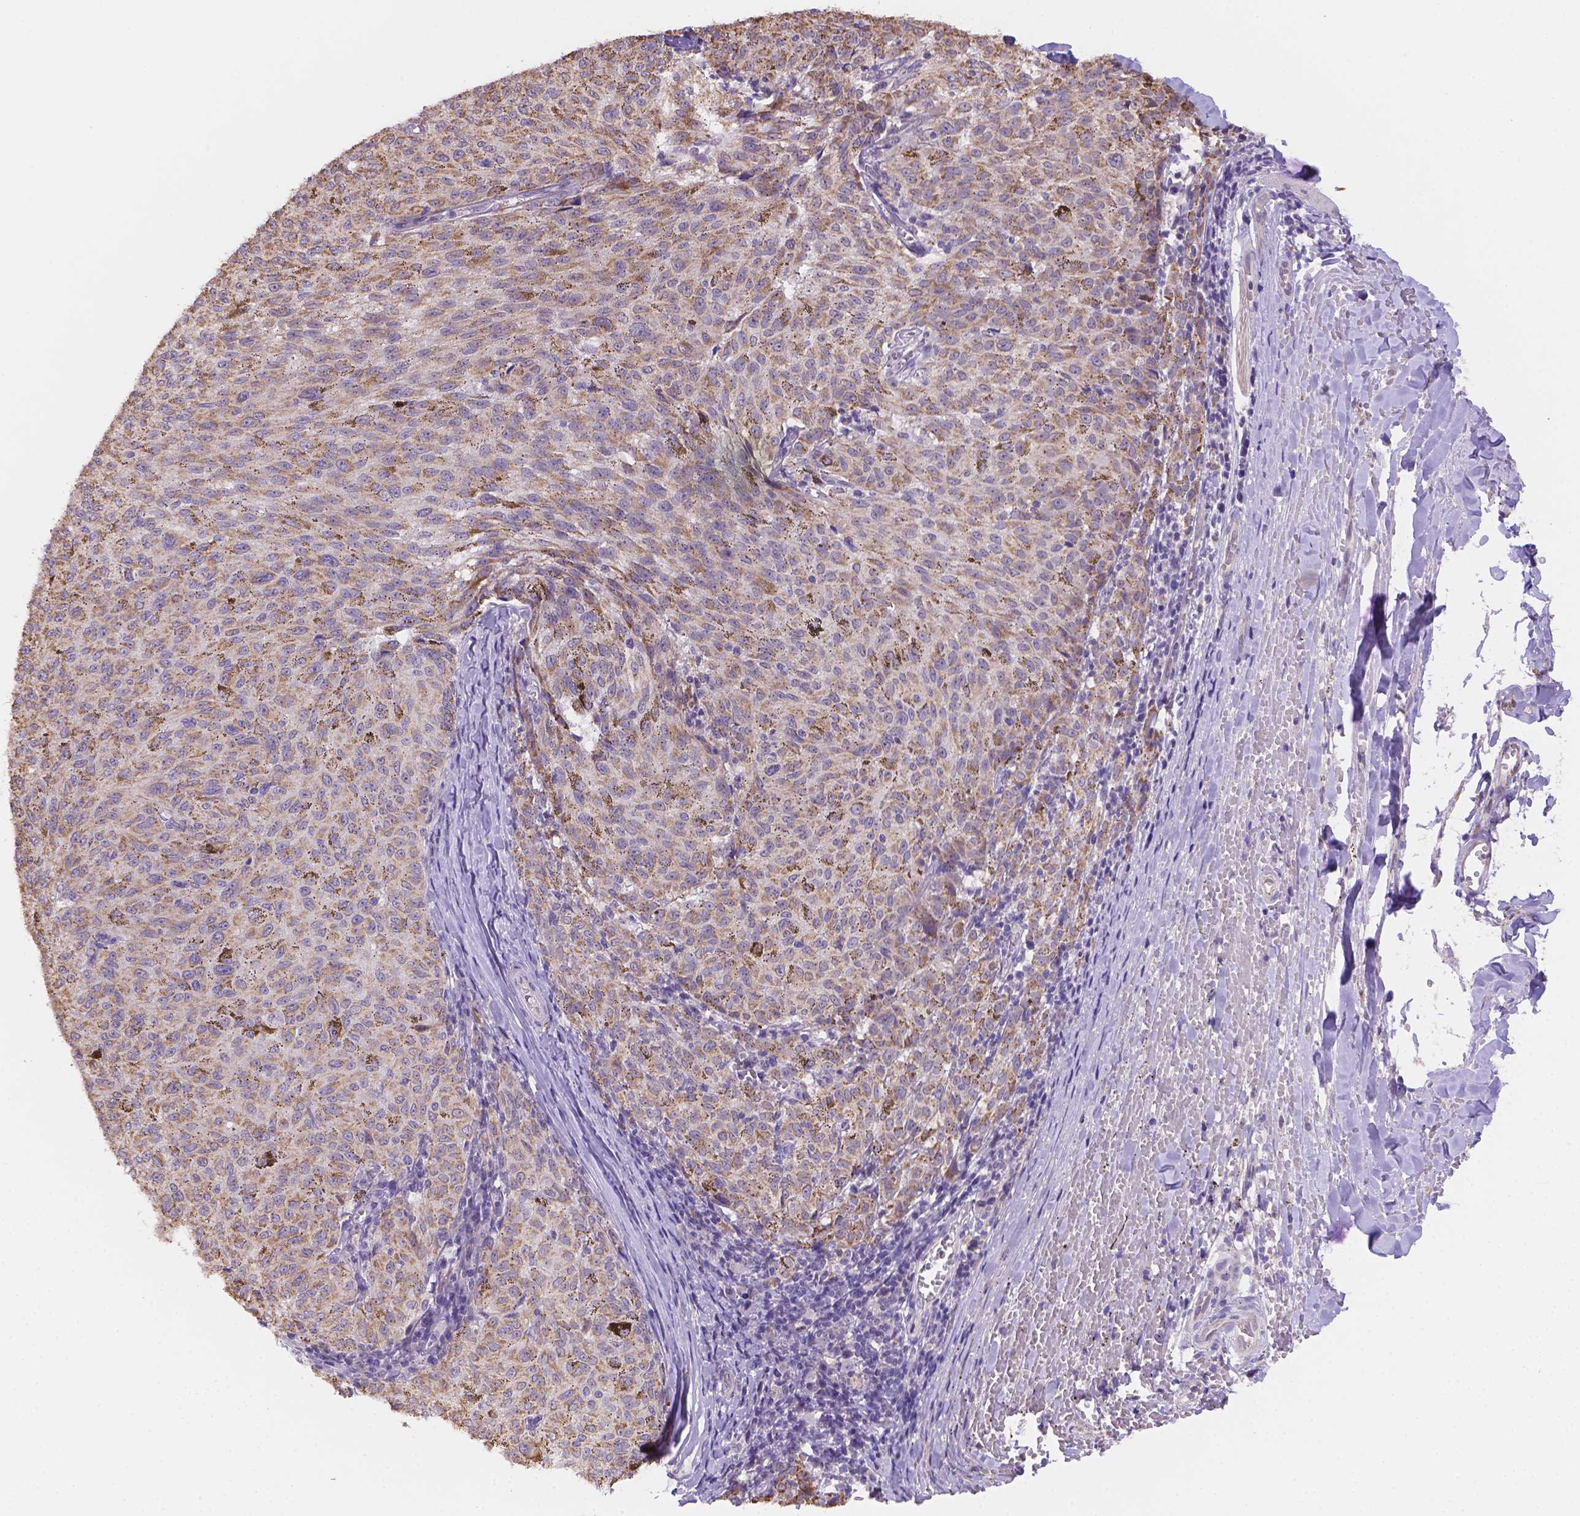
{"staining": {"intensity": "weak", "quantity": ">75%", "location": "cytoplasmic/membranous"}, "tissue": "melanoma", "cell_type": "Tumor cells", "image_type": "cancer", "snomed": [{"axis": "morphology", "description": "Malignant melanoma, NOS"}, {"axis": "topography", "description": "Skin"}], "caption": "An immunohistochemistry image of neoplastic tissue is shown. Protein staining in brown shows weak cytoplasmic/membranous positivity in melanoma within tumor cells.", "gene": "NXPE2", "patient": {"sex": "female", "age": 72}}